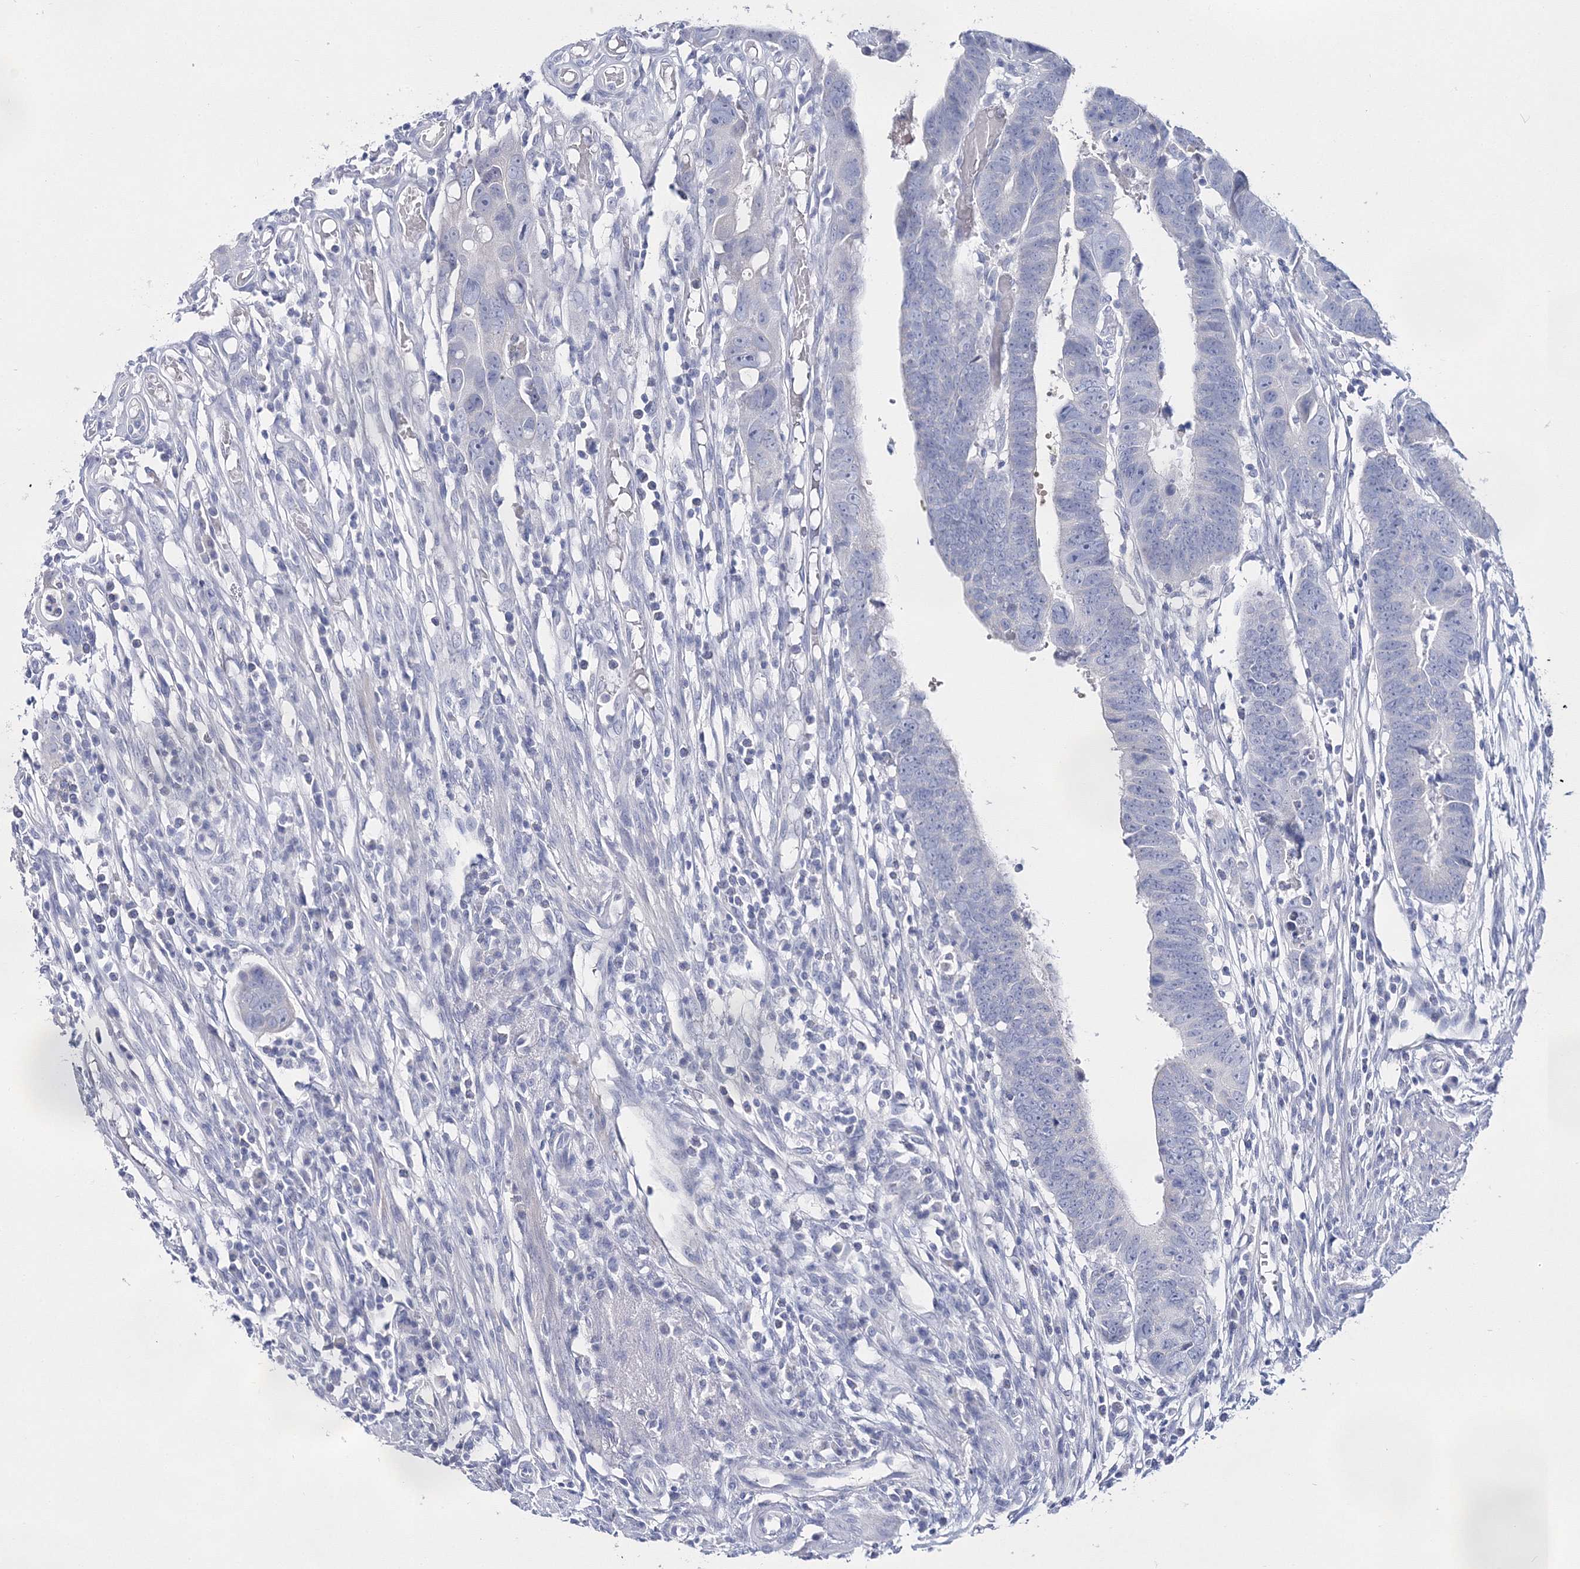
{"staining": {"intensity": "negative", "quantity": "none", "location": "none"}, "tissue": "colorectal cancer", "cell_type": "Tumor cells", "image_type": "cancer", "snomed": [{"axis": "morphology", "description": "Adenocarcinoma, NOS"}, {"axis": "topography", "description": "Rectum"}], "caption": "Tumor cells are negative for brown protein staining in colorectal adenocarcinoma.", "gene": "MYOZ2", "patient": {"sex": "female", "age": 65}}